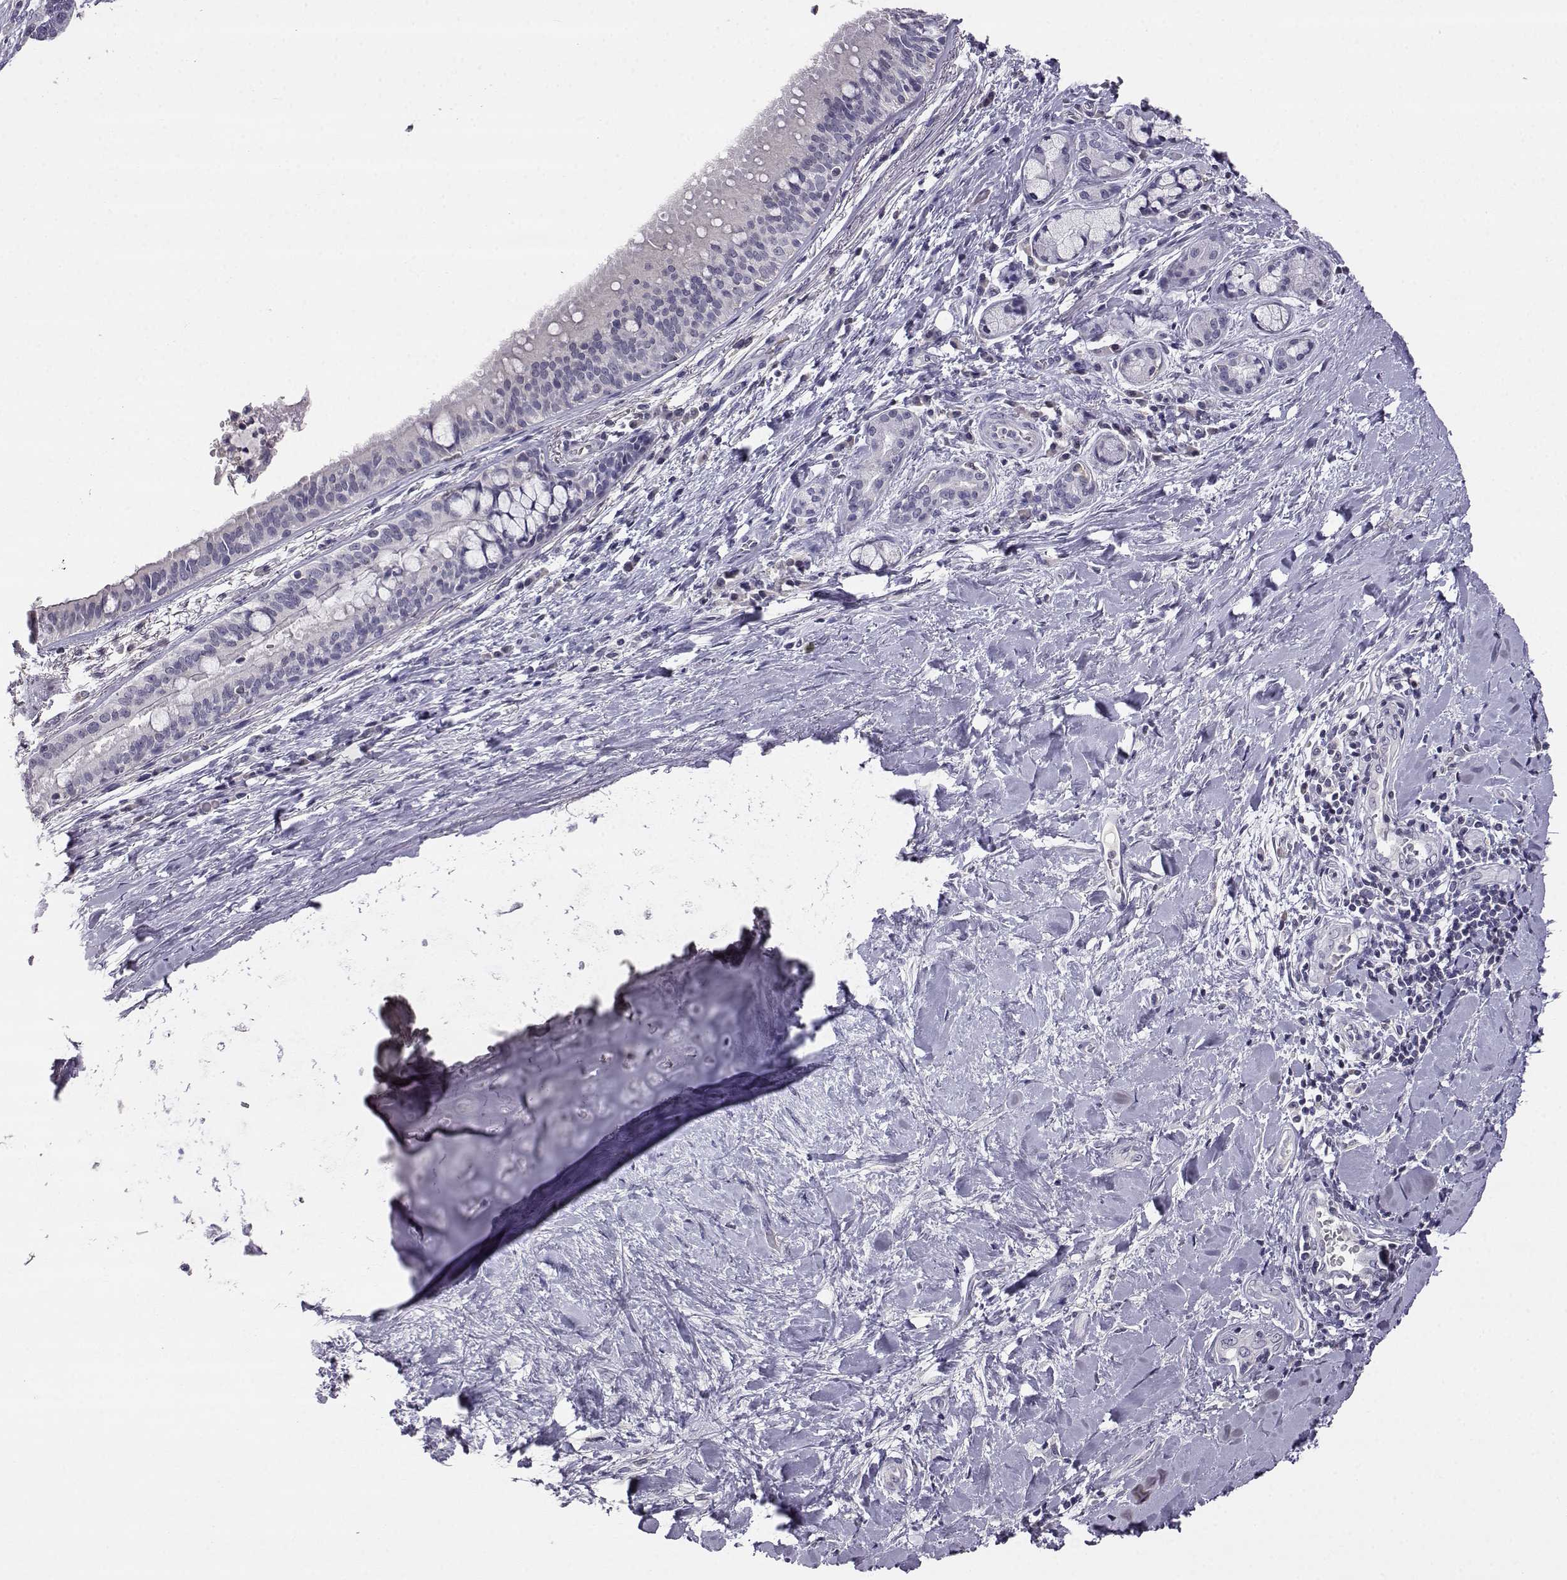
{"staining": {"intensity": "negative", "quantity": "none", "location": "none"}, "tissue": "bronchus", "cell_type": "Respiratory epithelial cells", "image_type": "normal", "snomed": [{"axis": "morphology", "description": "Normal tissue, NOS"}, {"axis": "morphology", "description": "Squamous cell carcinoma, NOS"}, {"axis": "topography", "description": "Bronchus"}, {"axis": "topography", "description": "Lung"}], "caption": "The micrograph displays no staining of respiratory epithelial cells in benign bronchus.", "gene": "AKR1B1", "patient": {"sex": "male", "age": 69}}